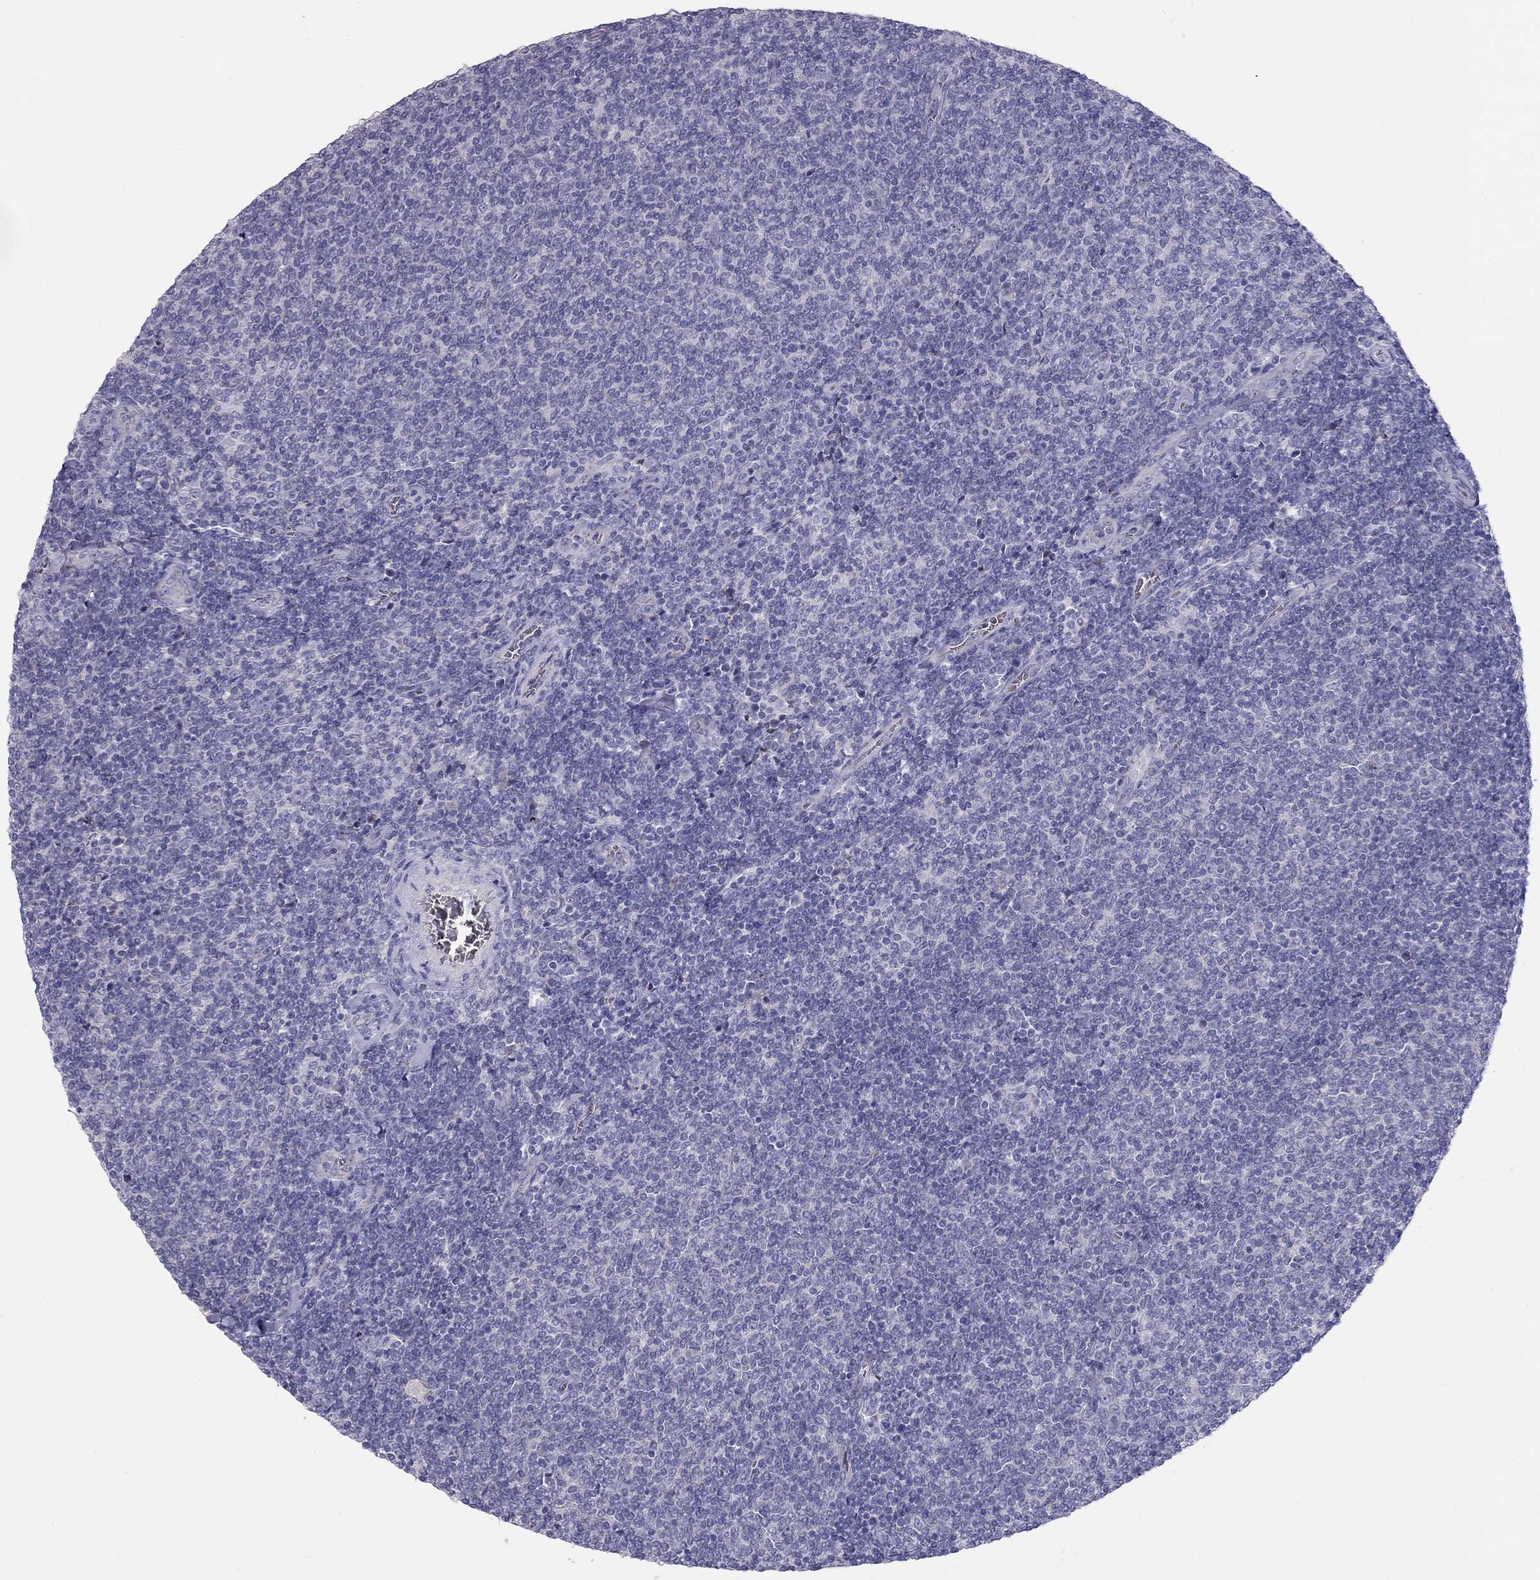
{"staining": {"intensity": "negative", "quantity": "none", "location": "none"}, "tissue": "lymphoma", "cell_type": "Tumor cells", "image_type": "cancer", "snomed": [{"axis": "morphology", "description": "Malignant lymphoma, non-Hodgkin's type, Low grade"}, {"axis": "topography", "description": "Lymph node"}], "caption": "Tumor cells are negative for brown protein staining in malignant lymphoma, non-Hodgkin's type (low-grade).", "gene": "RHD", "patient": {"sex": "male", "age": 52}}